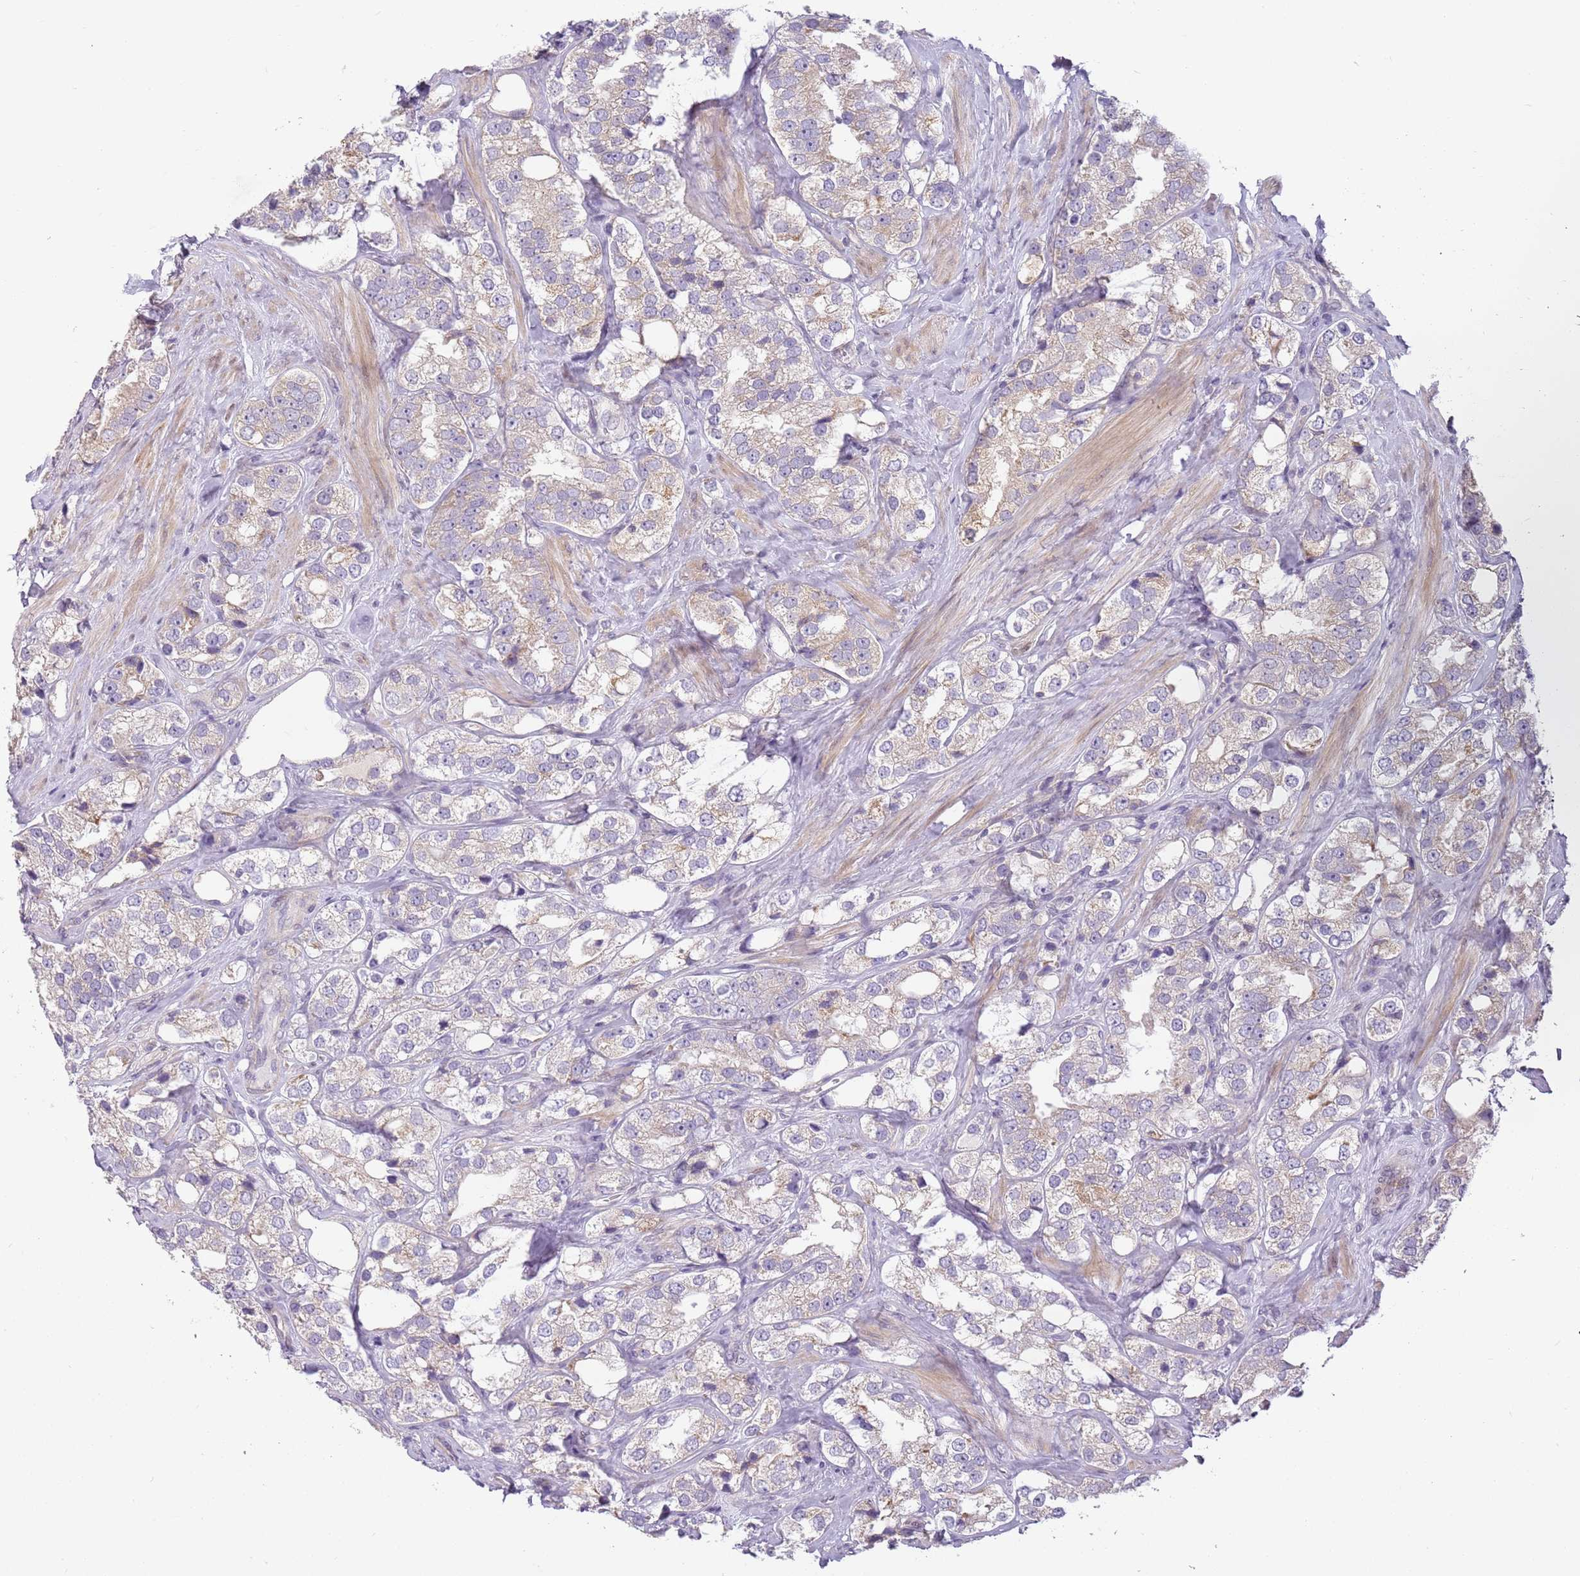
{"staining": {"intensity": "weak", "quantity": "<25%", "location": "cytoplasmic/membranous"}, "tissue": "prostate cancer", "cell_type": "Tumor cells", "image_type": "cancer", "snomed": [{"axis": "morphology", "description": "Adenocarcinoma, NOS"}, {"axis": "topography", "description": "Prostate"}], "caption": "Human prostate cancer (adenocarcinoma) stained for a protein using immunohistochemistry reveals no expression in tumor cells.", "gene": "DEFB116", "patient": {"sex": "male", "age": 79}}